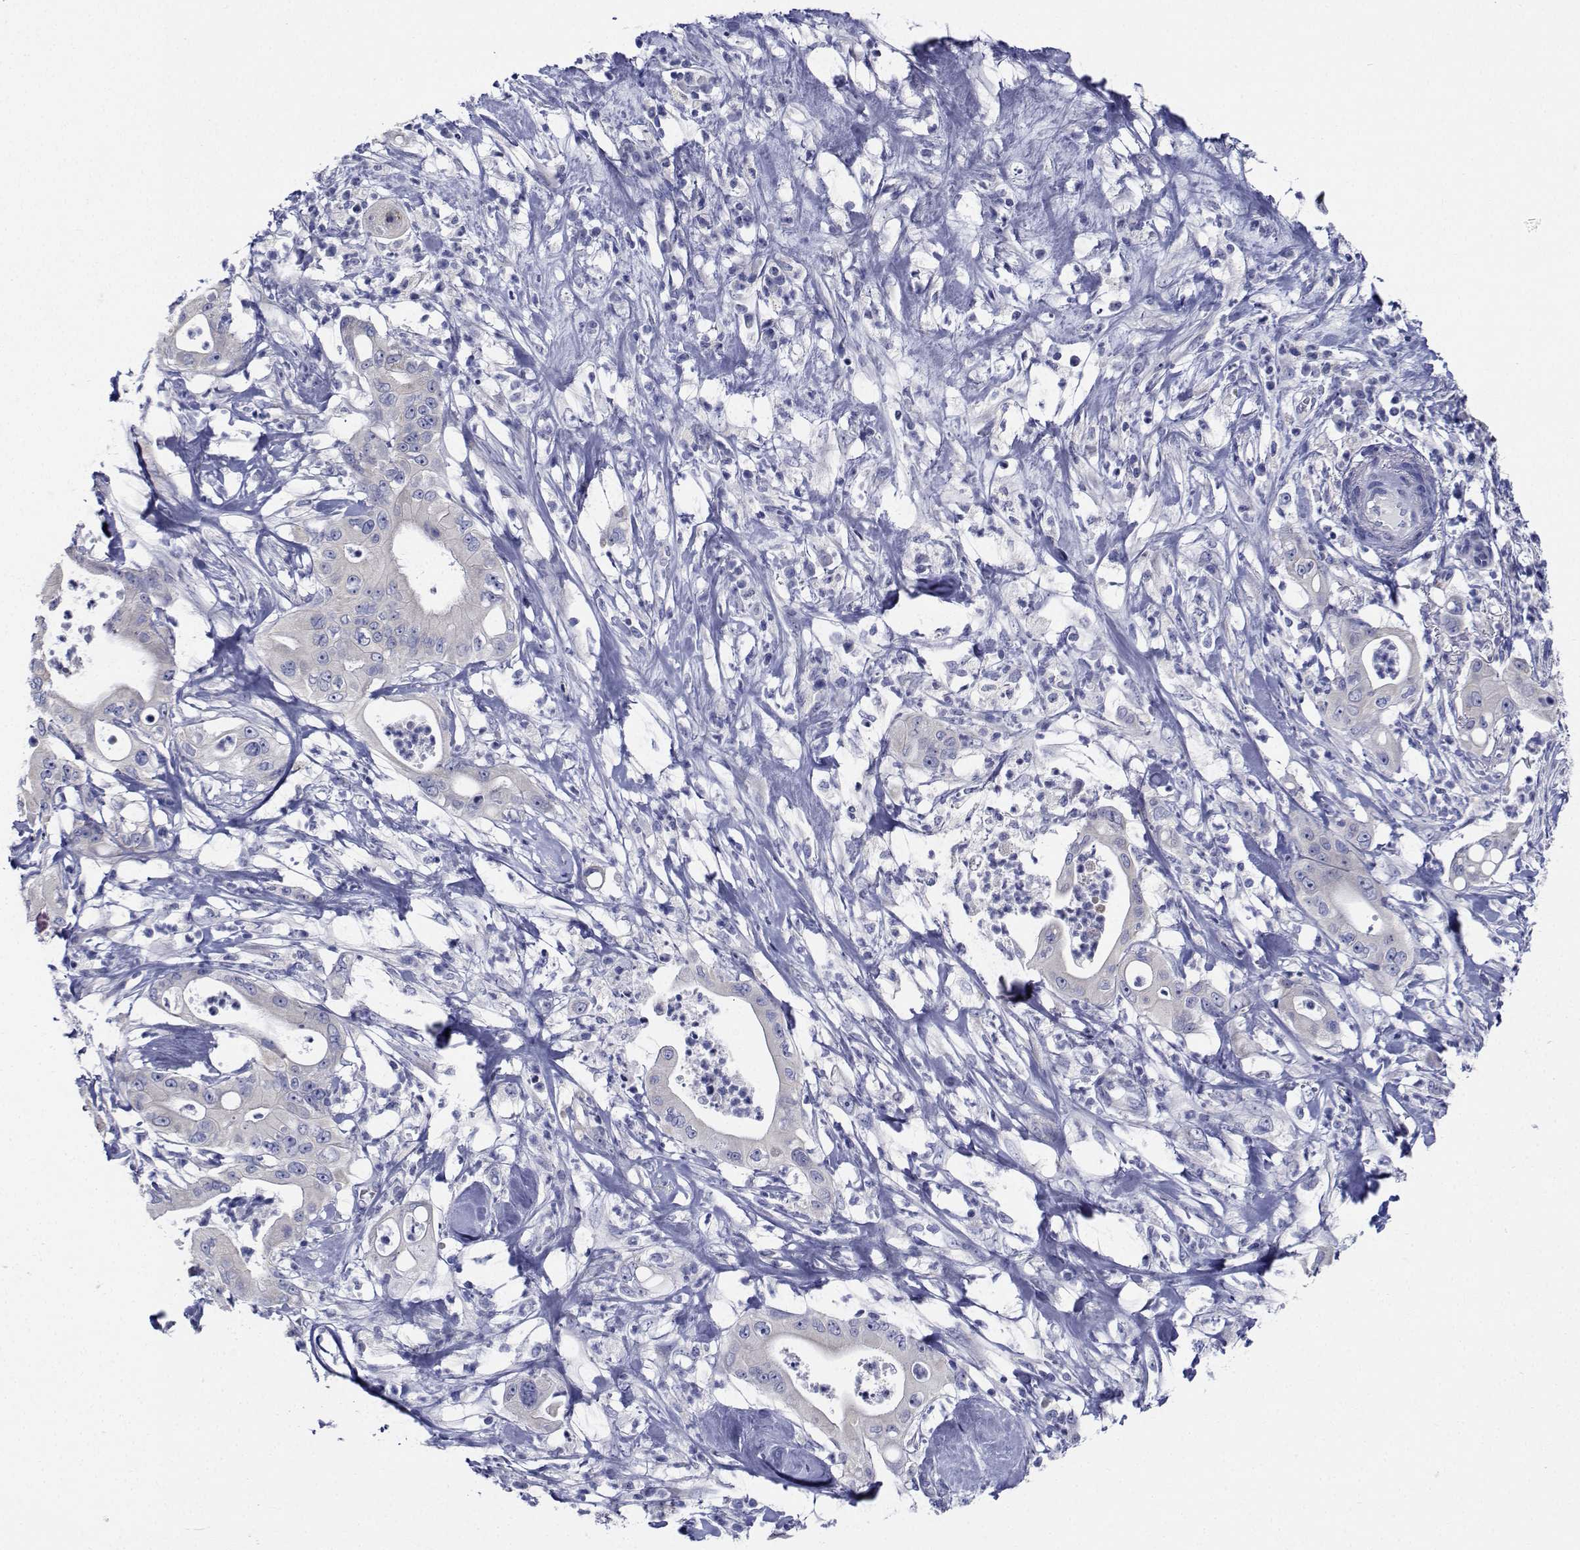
{"staining": {"intensity": "negative", "quantity": "none", "location": "none"}, "tissue": "pancreatic cancer", "cell_type": "Tumor cells", "image_type": "cancer", "snomed": [{"axis": "morphology", "description": "Adenocarcinoma, NOS"}, {"axis": "topography", "description": "Pancreas"}], "caption": "The IHC image has no significant positivity in tumor cells of adenocarcinoma (pancreatic) tissue.", "gene": "CDHR3", "patient": {"sex": "male", "age": 71}}